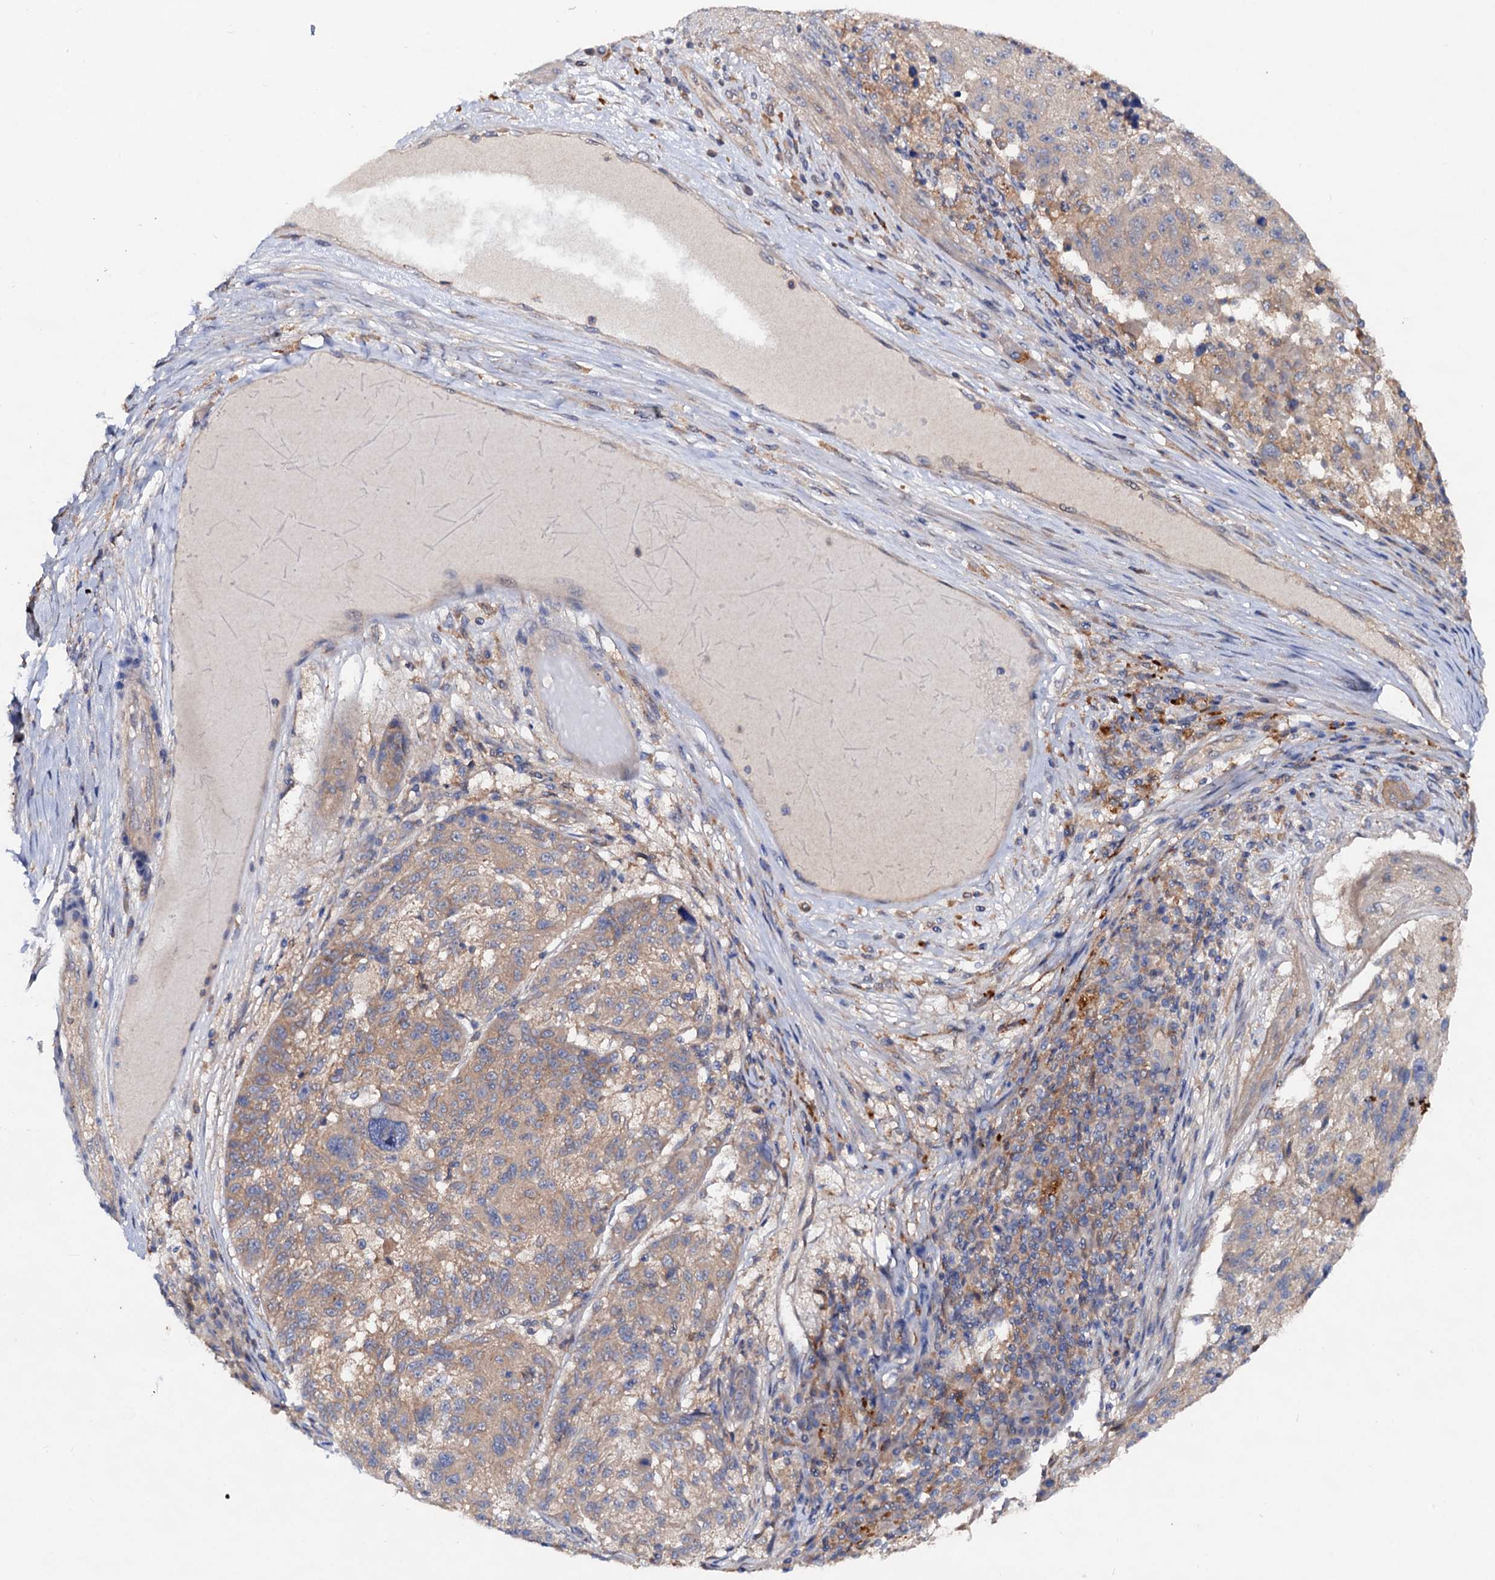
{"staining": {"intensity": "negative", "quantity": "none", "location": "none"}, "tissue": "melanoma", "cell_type": "Tumor cells", "image_type": "cancer", "snomed": [{"axis": "morphology", "description": "Malignant melanoma, NOS"}, {"axis": "topography", "description": "Skin"}], "caption": "Protein analysis of melanoma exhibits no significant staining in tumor cells.", "gene": "VPS29", "patient": {"sex": "male", "age": 53}}